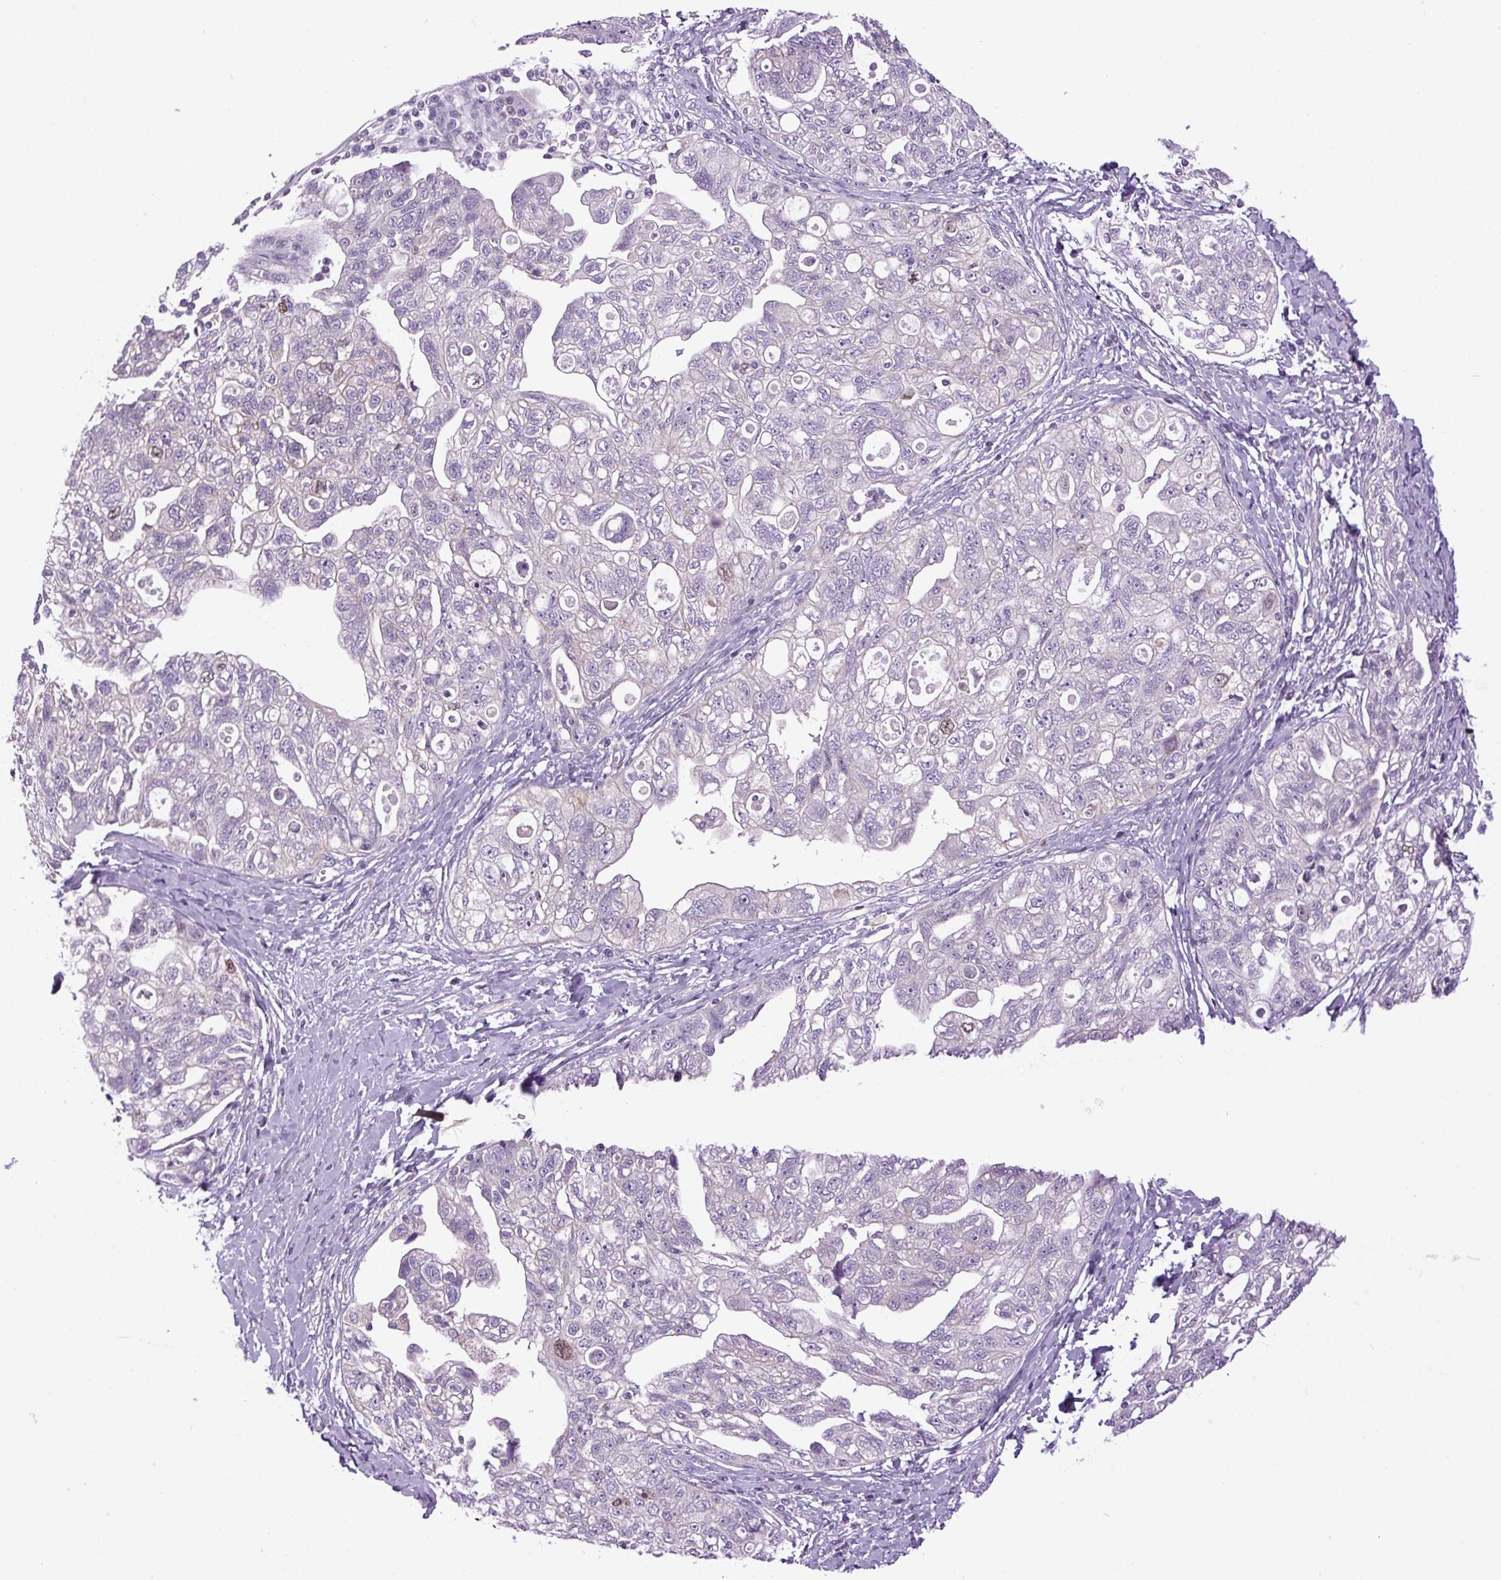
{"staining": {"intensity": "weak", "quantity": "<25%", "location": "nuclear"}, "tissue": "ovarian cancer", "cell_type": "Tumor cells", "image_type": "cancer", "snomed": [{"axis": "morphology", "description": "Carcinoma, NOS"}, {"axis": "morphology", "description": "Cystadenocarcinoma, serous, NOS"}, {"axis": "topography", "description": "Ovary"}], "caption": "An IHC photomicrograph of ovarian serous cystadenocarcinoma is shown. There is no staining in tumor cells of ovarian serous cystadenocarcinoma.", "gene": "KIFC1", "patient": {"sex": "female", "age": 69}}